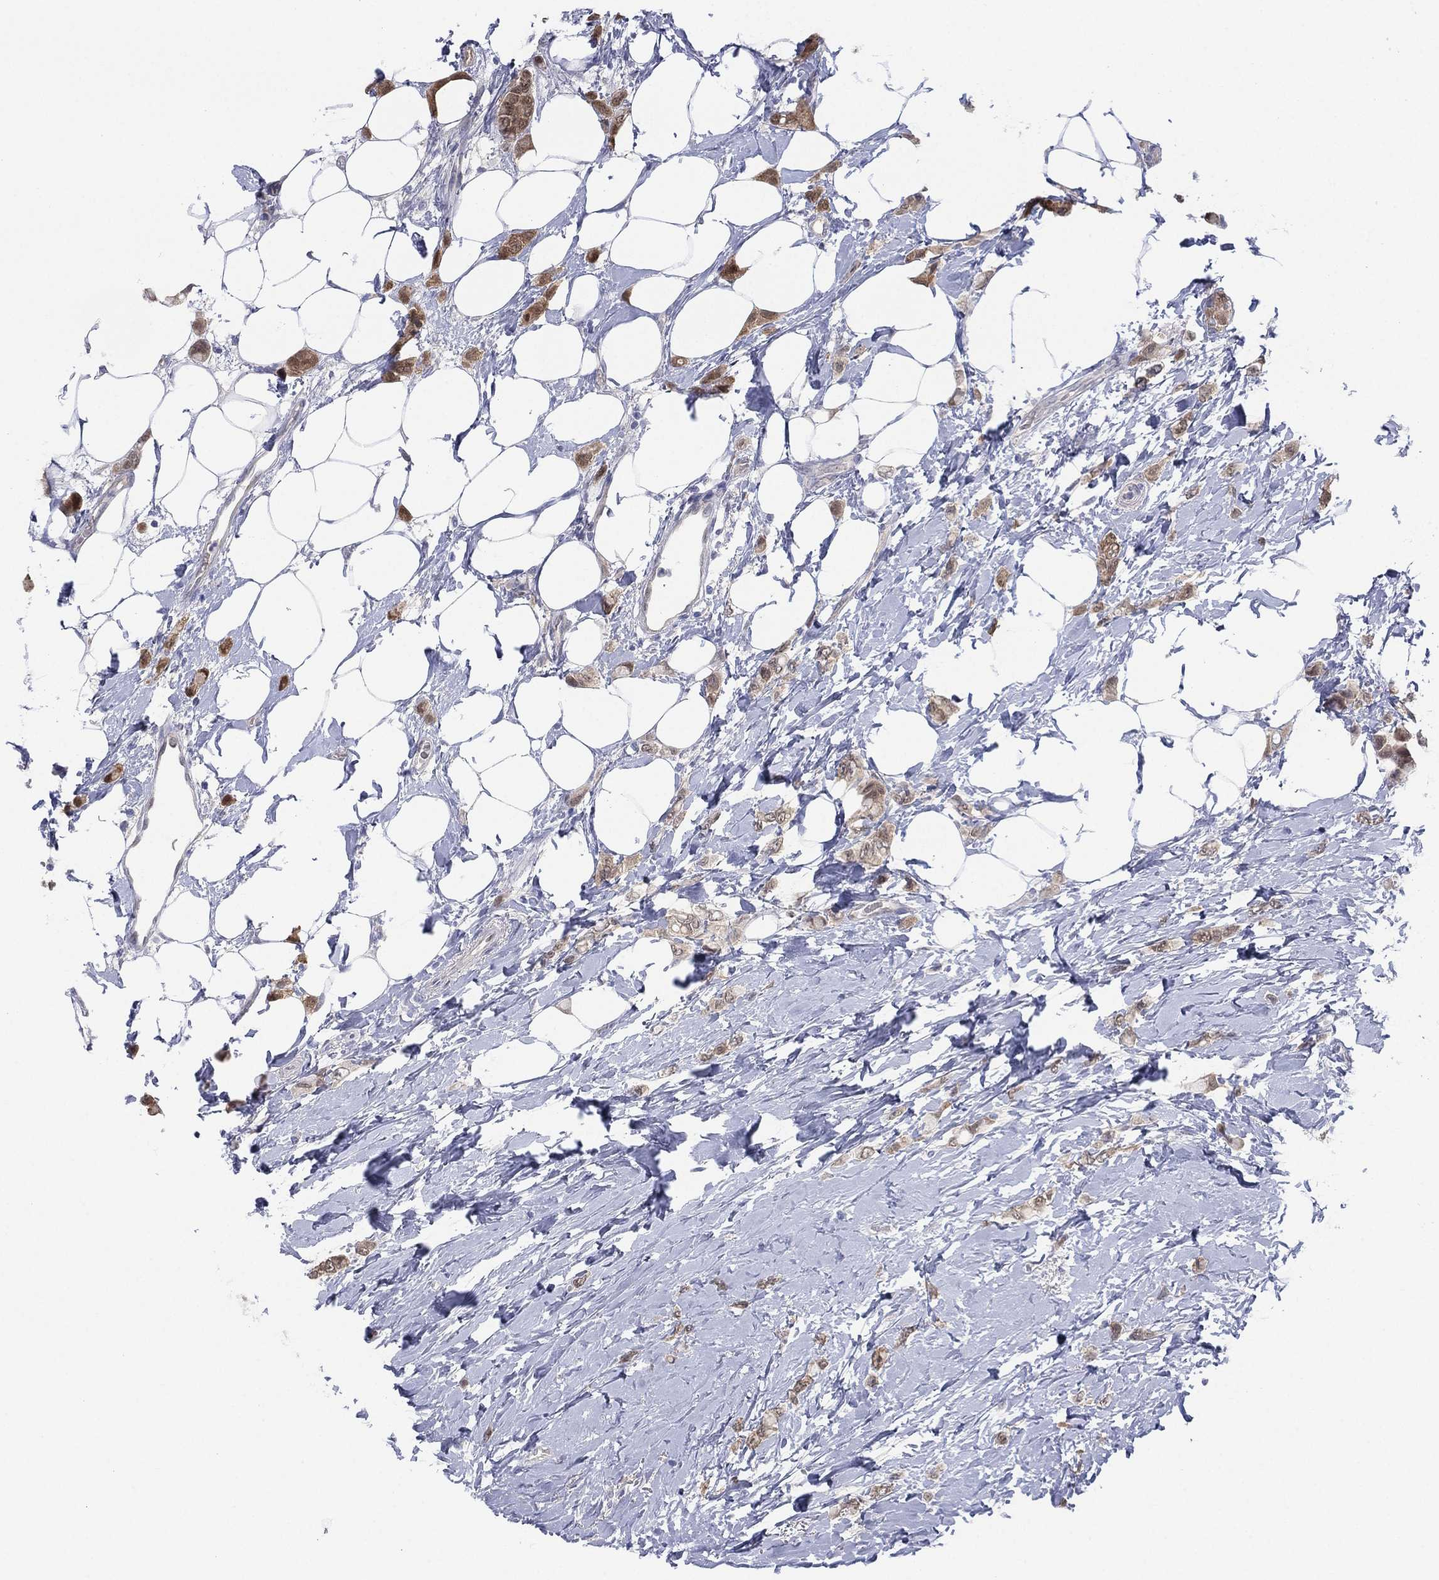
{"staining": {"intensity": "moderate", "quantity": "25%-75%", "location": "cytoplasmic/membranous,nuclear"}, "tissue": "breast cancer", "cell_type": "Tumor cells", "image_type": "cancer", "snomed": [{"axis": "morphology", "description": "Lobular carcinoma"}, {"axis": "topography", "description": "Breast"}], "caption": "Human breast cancer (lobular carcinoma) stained with a brown dye demonstrates moderate cytoplasmic/membranous and nuclear positive staining in about 25%-75% of tumor cells.", "gene": "DDAH1", "patient": {"sex": "female", "age": 66}}